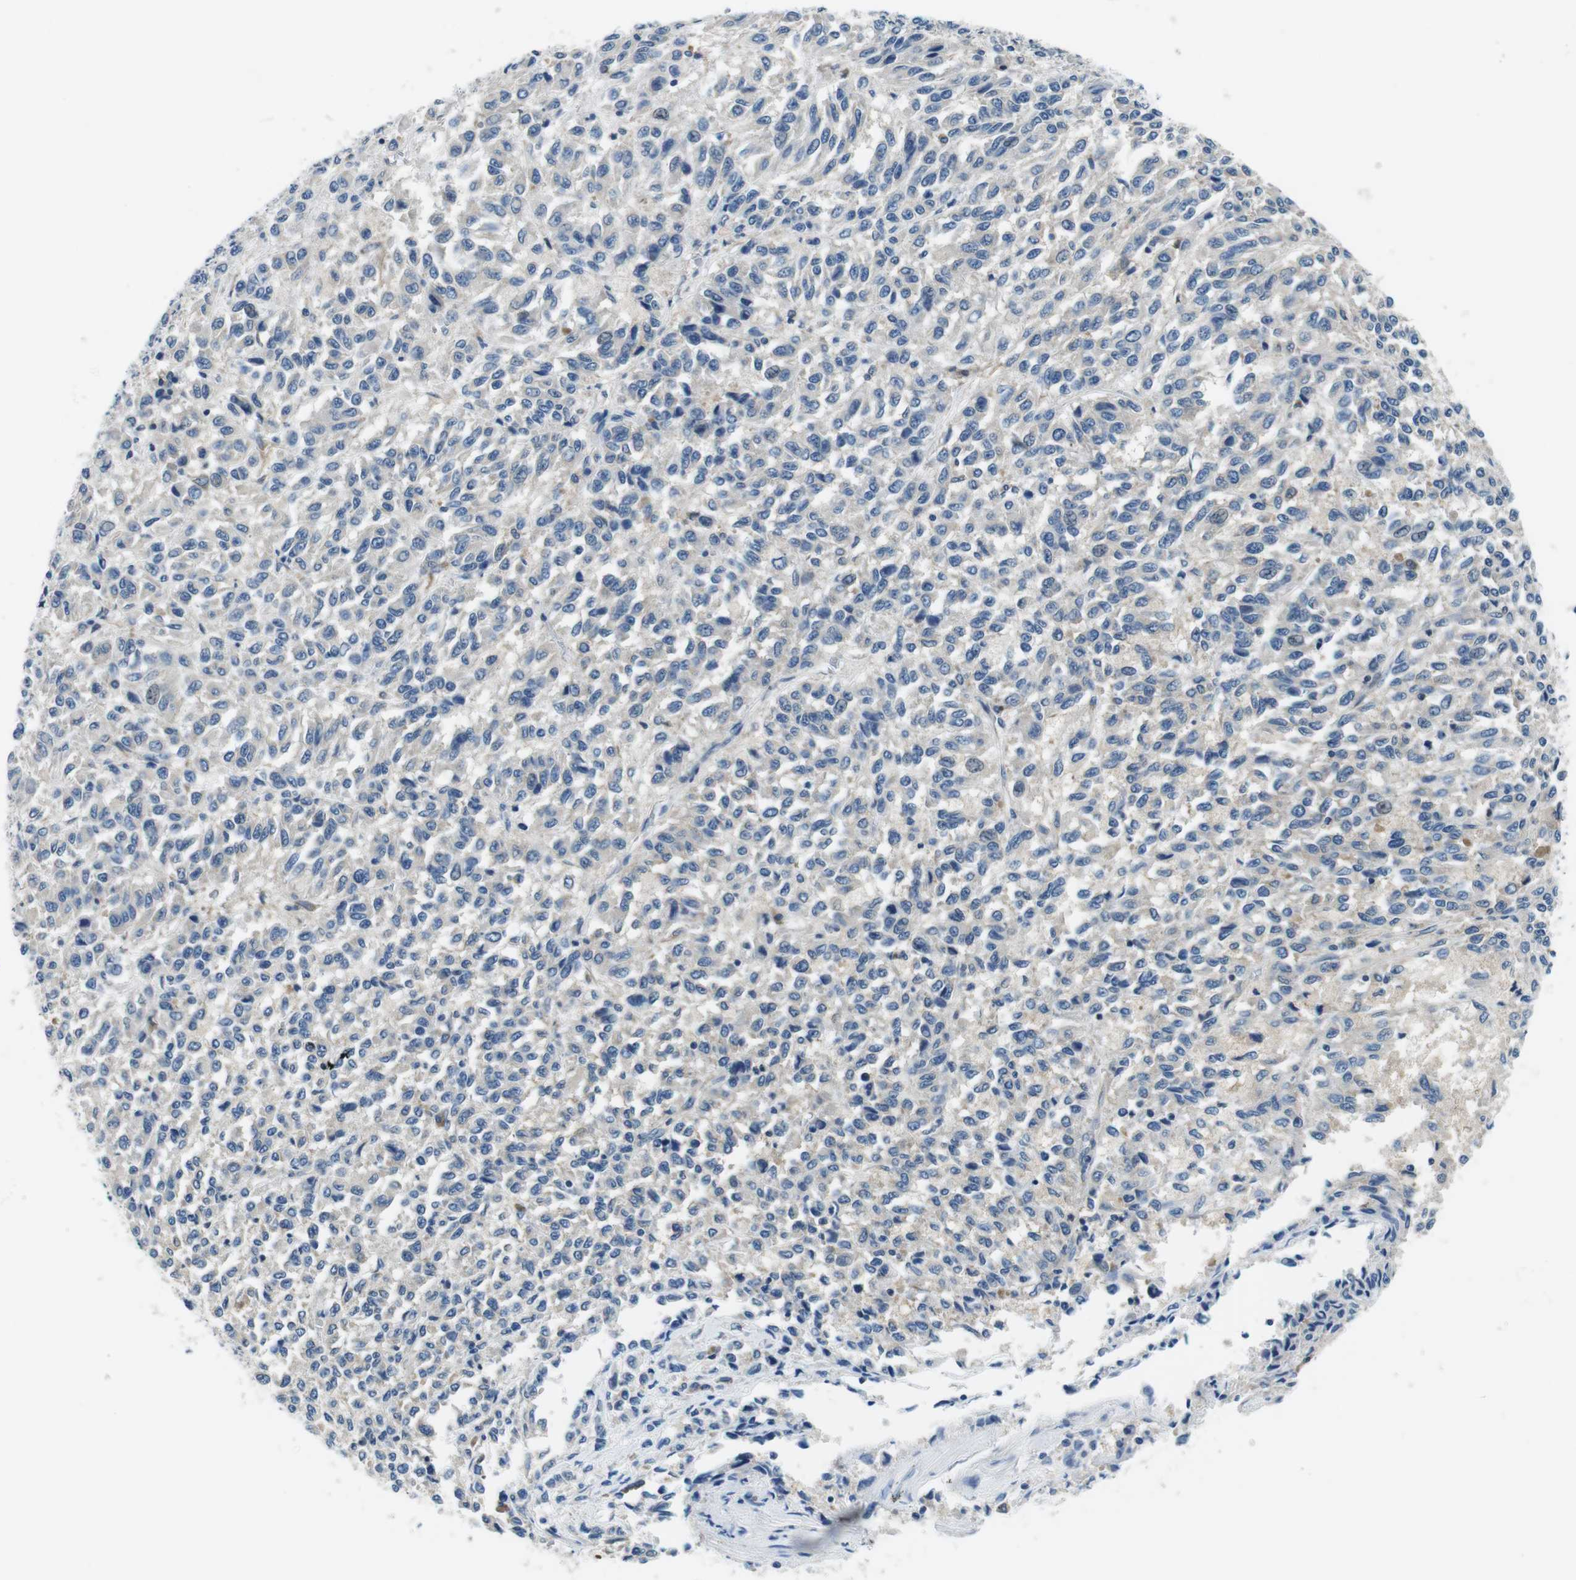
{"staining": {"intensity": "negative", "quantity": "none", "location": "none"}, "tissue": "melanoma", "cell_type": "Tumor cells", "image_type": "cancer", "snomed": [{"axis": "morphology", "description": "Malignant melanoma, Metastatic site"}, {"axis": "topography", "description": "Lung"}], "caption": "The immunohistochemistry (IHC) image has no significant expression in tumor cells of melanoma tissue.", "gene": "EIF2B5", "patient": {"sex": "male", "age": 64}}